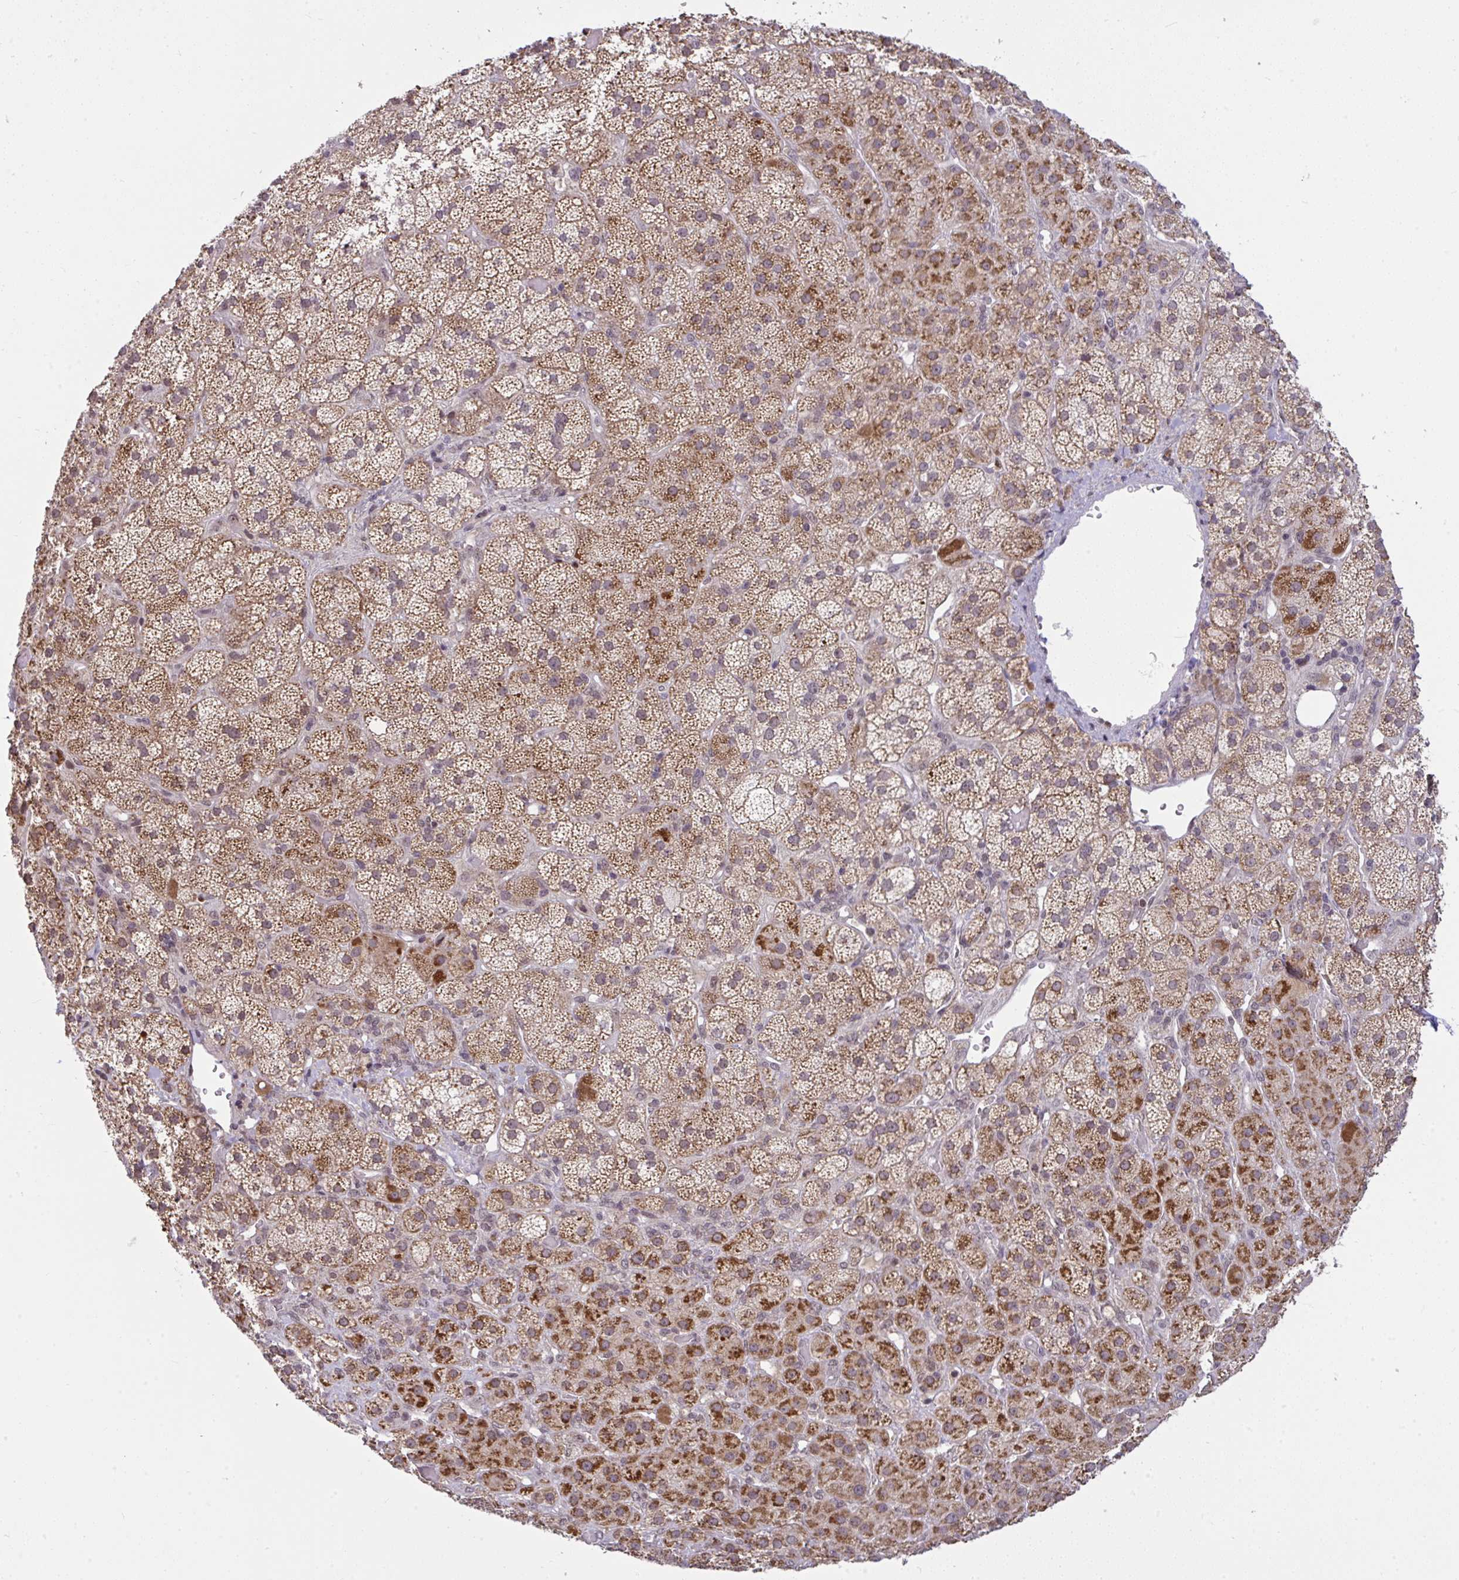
{"staining": {"intensity": "strong", "quantity": "25%-75%", "location": "cytoplasmic/membranous"}, "tissue": "adrenal gland", "cell_type": "Glandular cells", "image_type": "normal", "snomed": [{"axis": "morphology", "description": "Normal tissue, NOS"}, {"axis": "topography", "description": "Adrenal gland"}], "caption": "A high amount of strong cytoplasmic/membranous expression is appreciated in approximately 25%-75% of glandular cells in normal adrenal gland. The staining is performed using DAB (3,3'-diaminobenzidine) brown chromogen to label protein expression. The nuclei are counter-stained blue using hematoxylin.", "gene": "KLF2", "patient": {"sex": "male", "age": 57}}